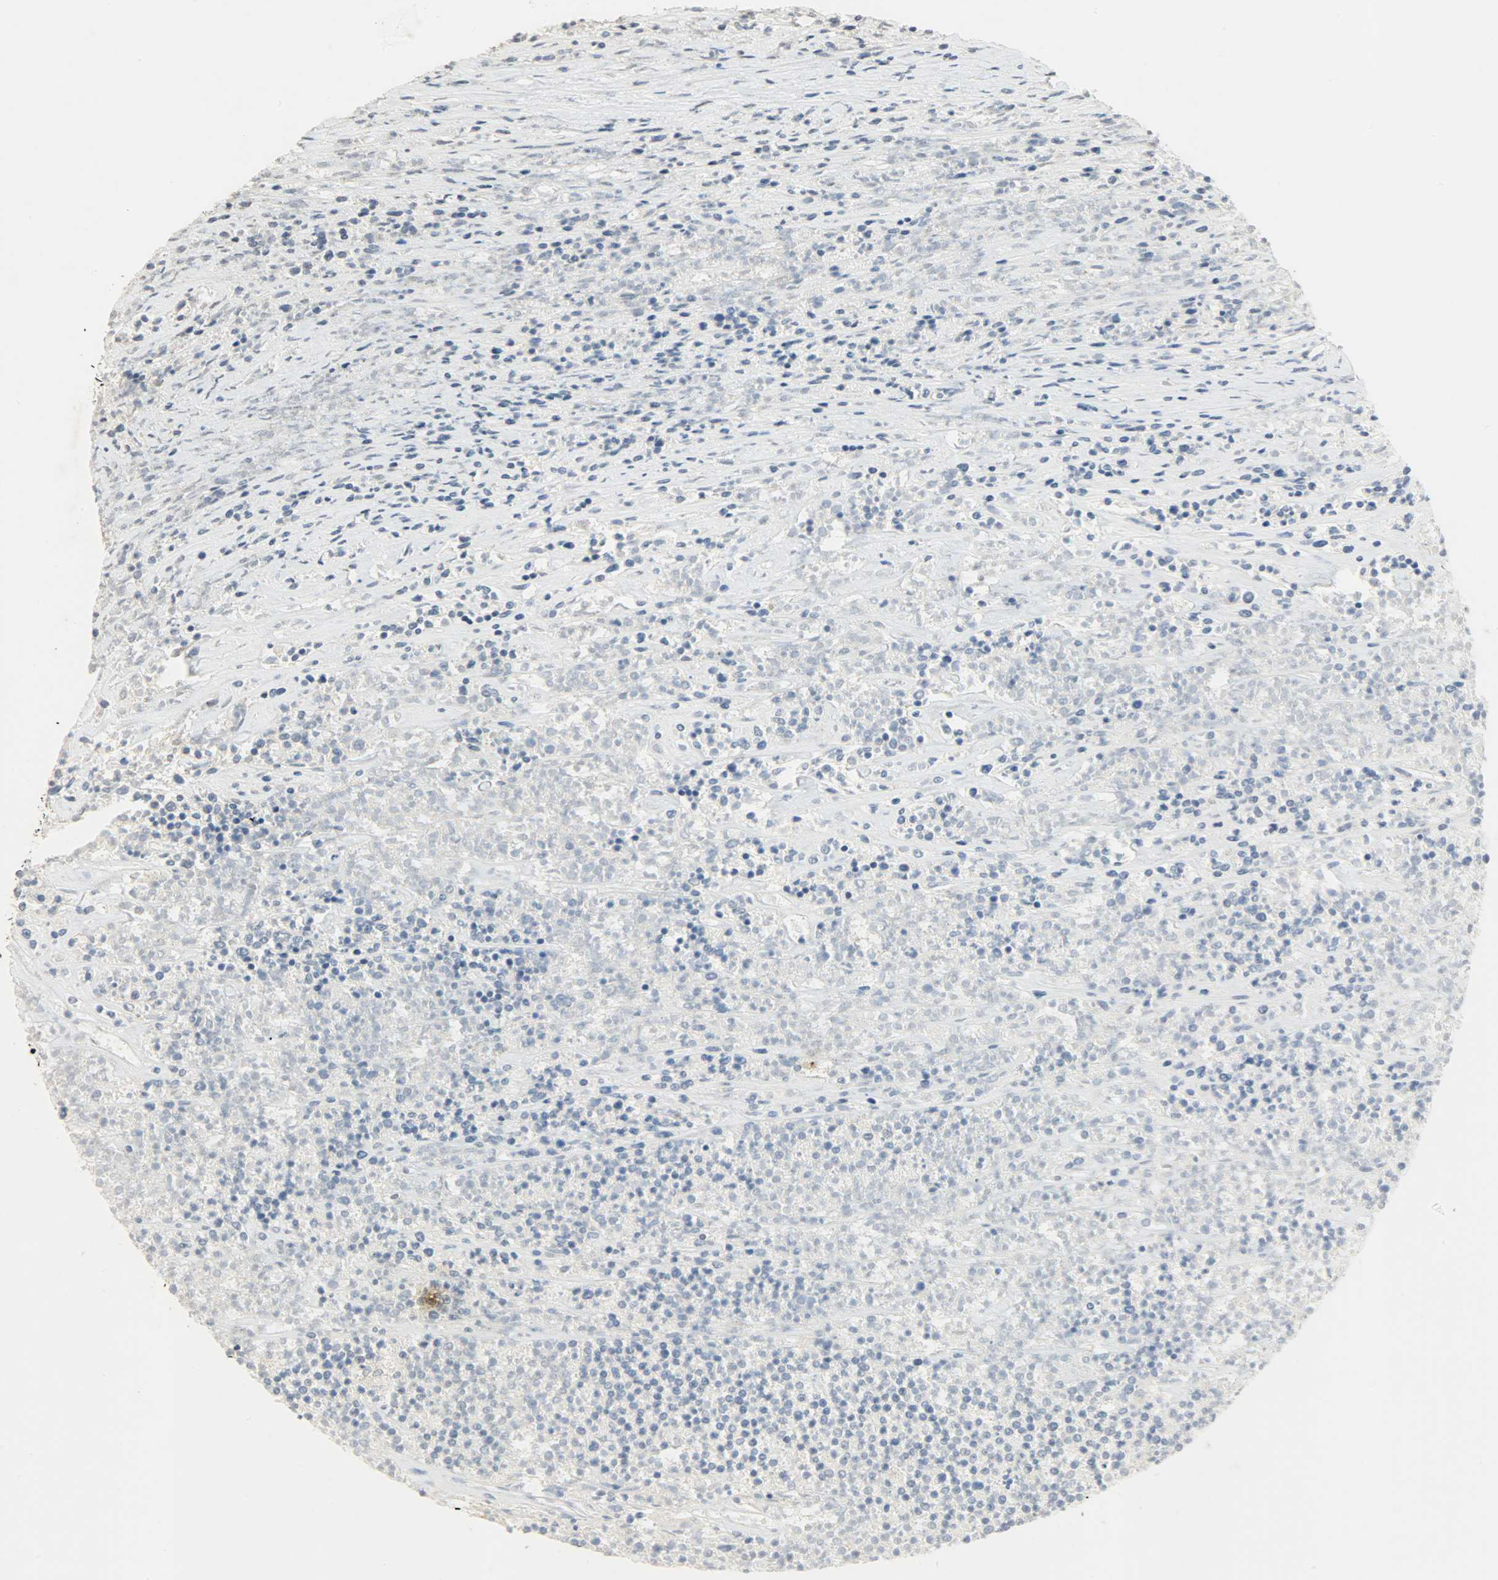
{"staining": {"intensity": "negative", "quantity": "none", "location": "none"}, "tissue": "lymphoma", "cell_type": "Tumor cells", "image_type": "cancer", "snomed": [{"axis": "morphology", "description": "Malignant lymphoma, non-Hodgkin's type, High grade"}, {"axis": "topography", "description": "Lymph node"}], "caption": "An immunohistochemistry (IHC) histopathology image of malignant lymphoma, non-Hodgkin's type (high-grade) is shown. There is no staining in tumor cells of malignant lymphoma, non-Hodgkin's type (high-grade).", "gene": "DNAJB6", "patient": {"sex": "female", "age": 73}}